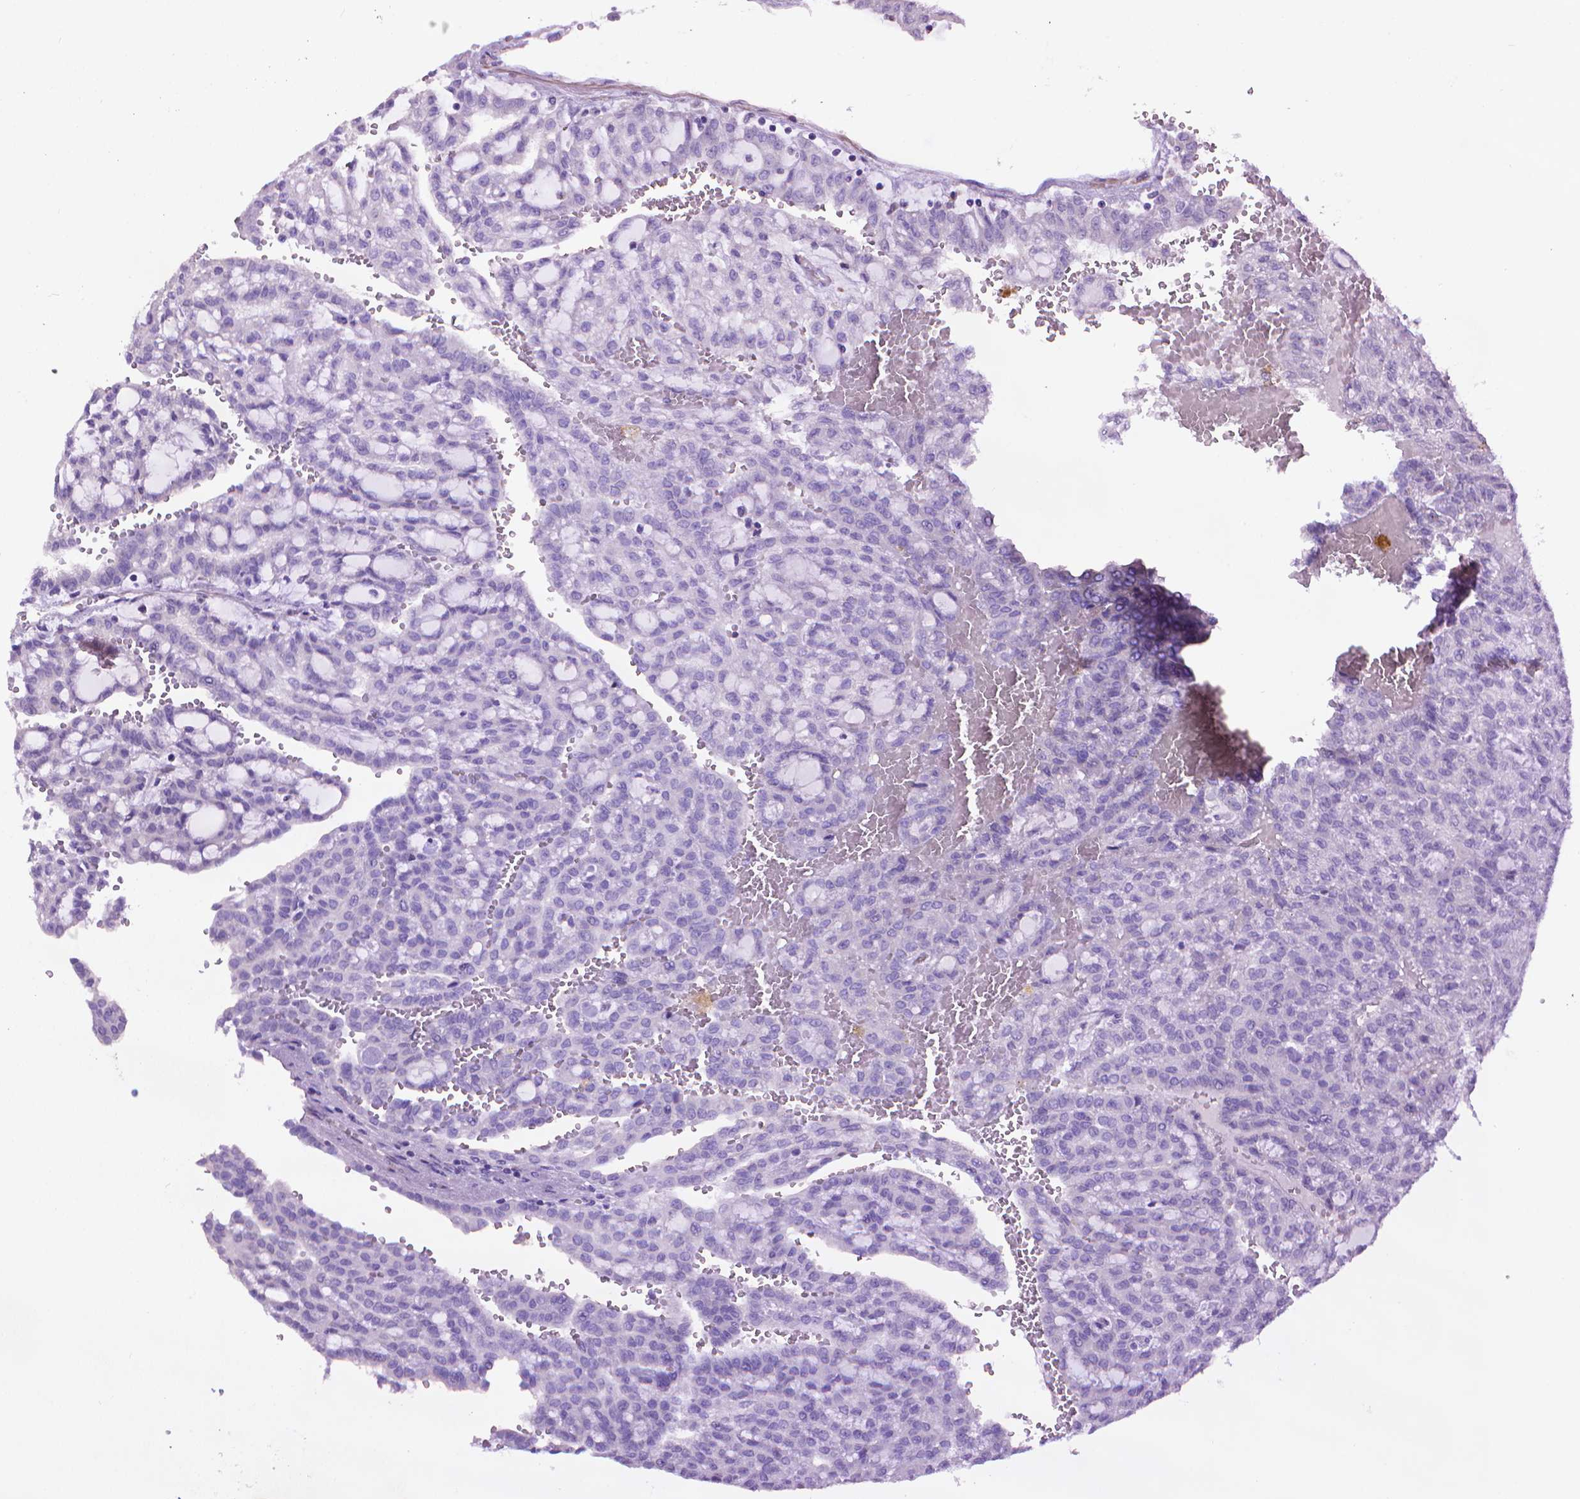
{"staining": {"intensity": "negative", "quantity": "none", "location": "none"}, "tissue": "renal cancer", "cell_type": "Tumor cells", "image_type": "cancer", "snomed": [{"axis": "morphology", "description": "Adenocarcinoma, NOS"}, {"axis": "topography", "description": "Kidney"}], "caption": "Tumor cells show no significant expression in renal adenocarcinoma.", "gene": "AQP10", "patient": {"sex": "male", "age": 63}}